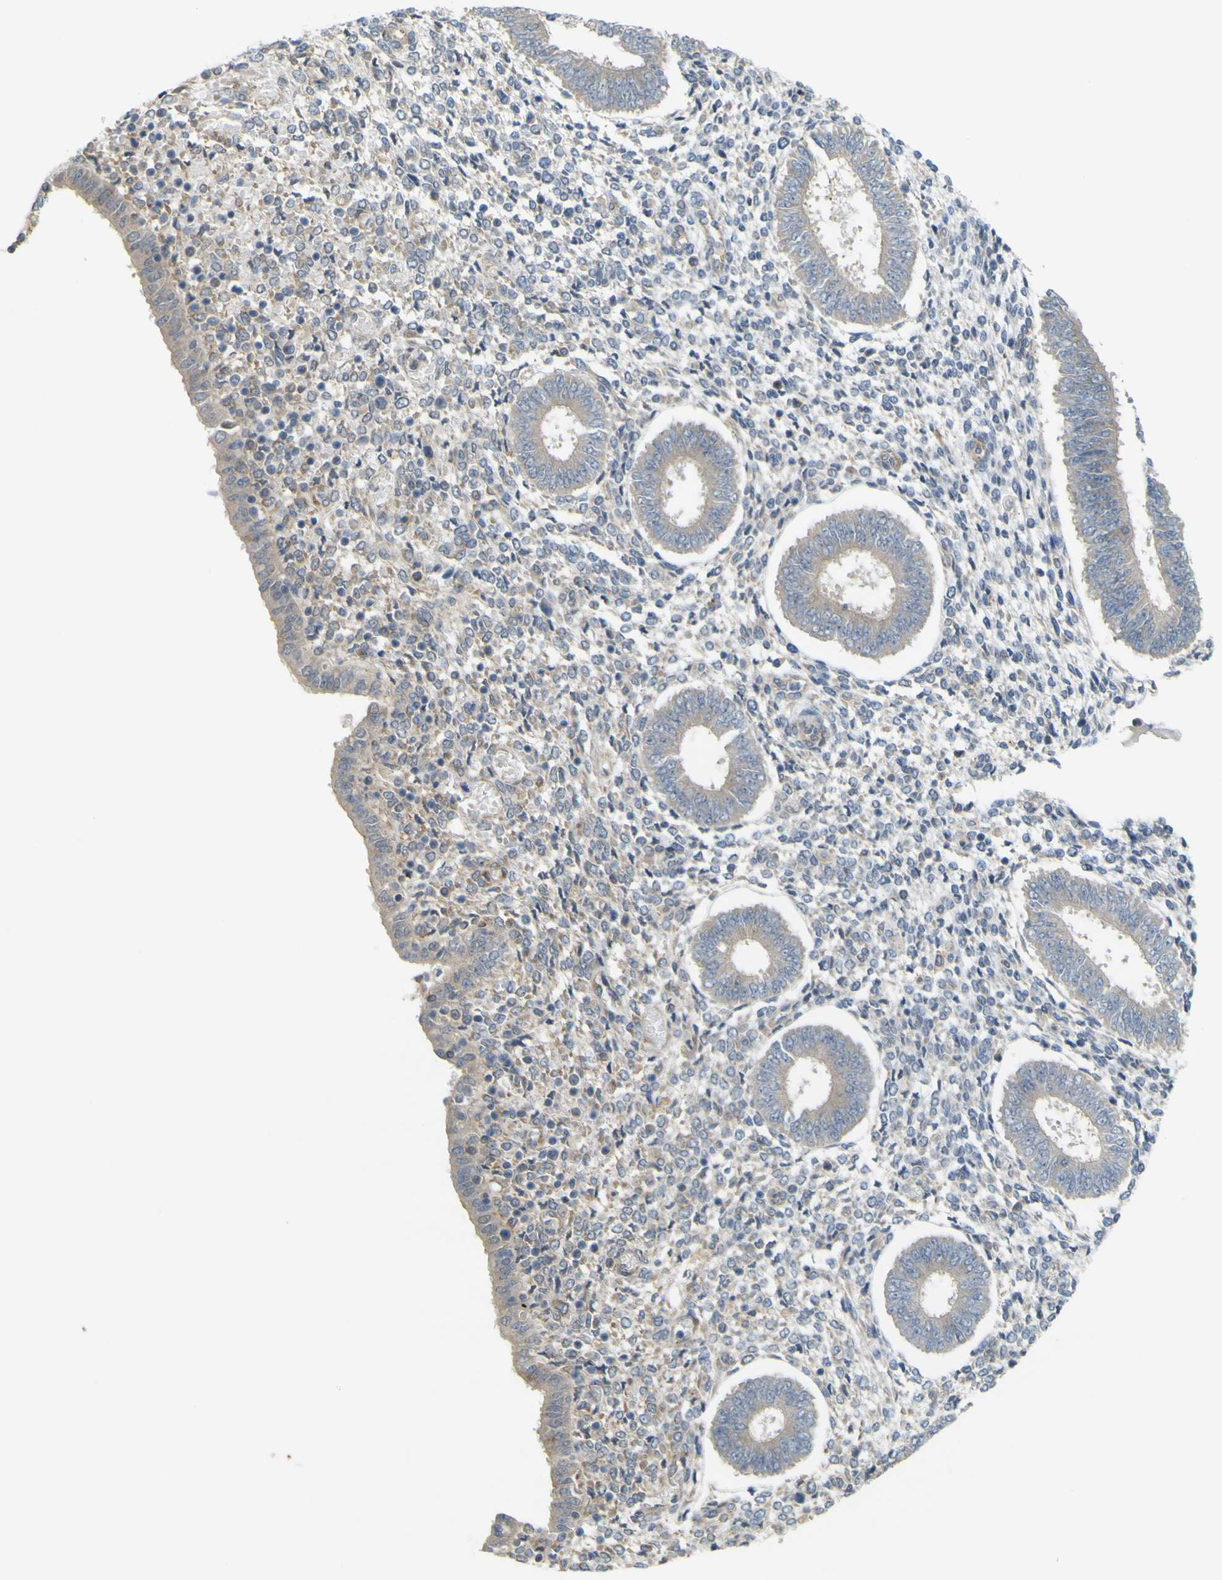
{"staining": {"intensity": "weak", "quantity": "<25%", "location": "cytoplasmic/membranous"}, "tissue": "endometrium", "cell_type": "Cells in endometrial stroma", "image_type": "normal", "snomed": [{"axis": "morphology", "description": "Normal tissue, NOS"}, {"axis": "topography", "description": "Endometrium"}], "caption": "An immunohistochemistry (IHC) histopathology image of unremarkable endometrium is shown. There is no staining in cells in endometrial stroma of endometrium. Brightfield microscopy of immunohistochemistry (IHC) stained with DAB (3,3'-diaminobenzidine) (brown) and hematoxylin (blue), captured at high magnification.", "gene": "IGF2R", "patient": {"sex": "female", "age": 35}}